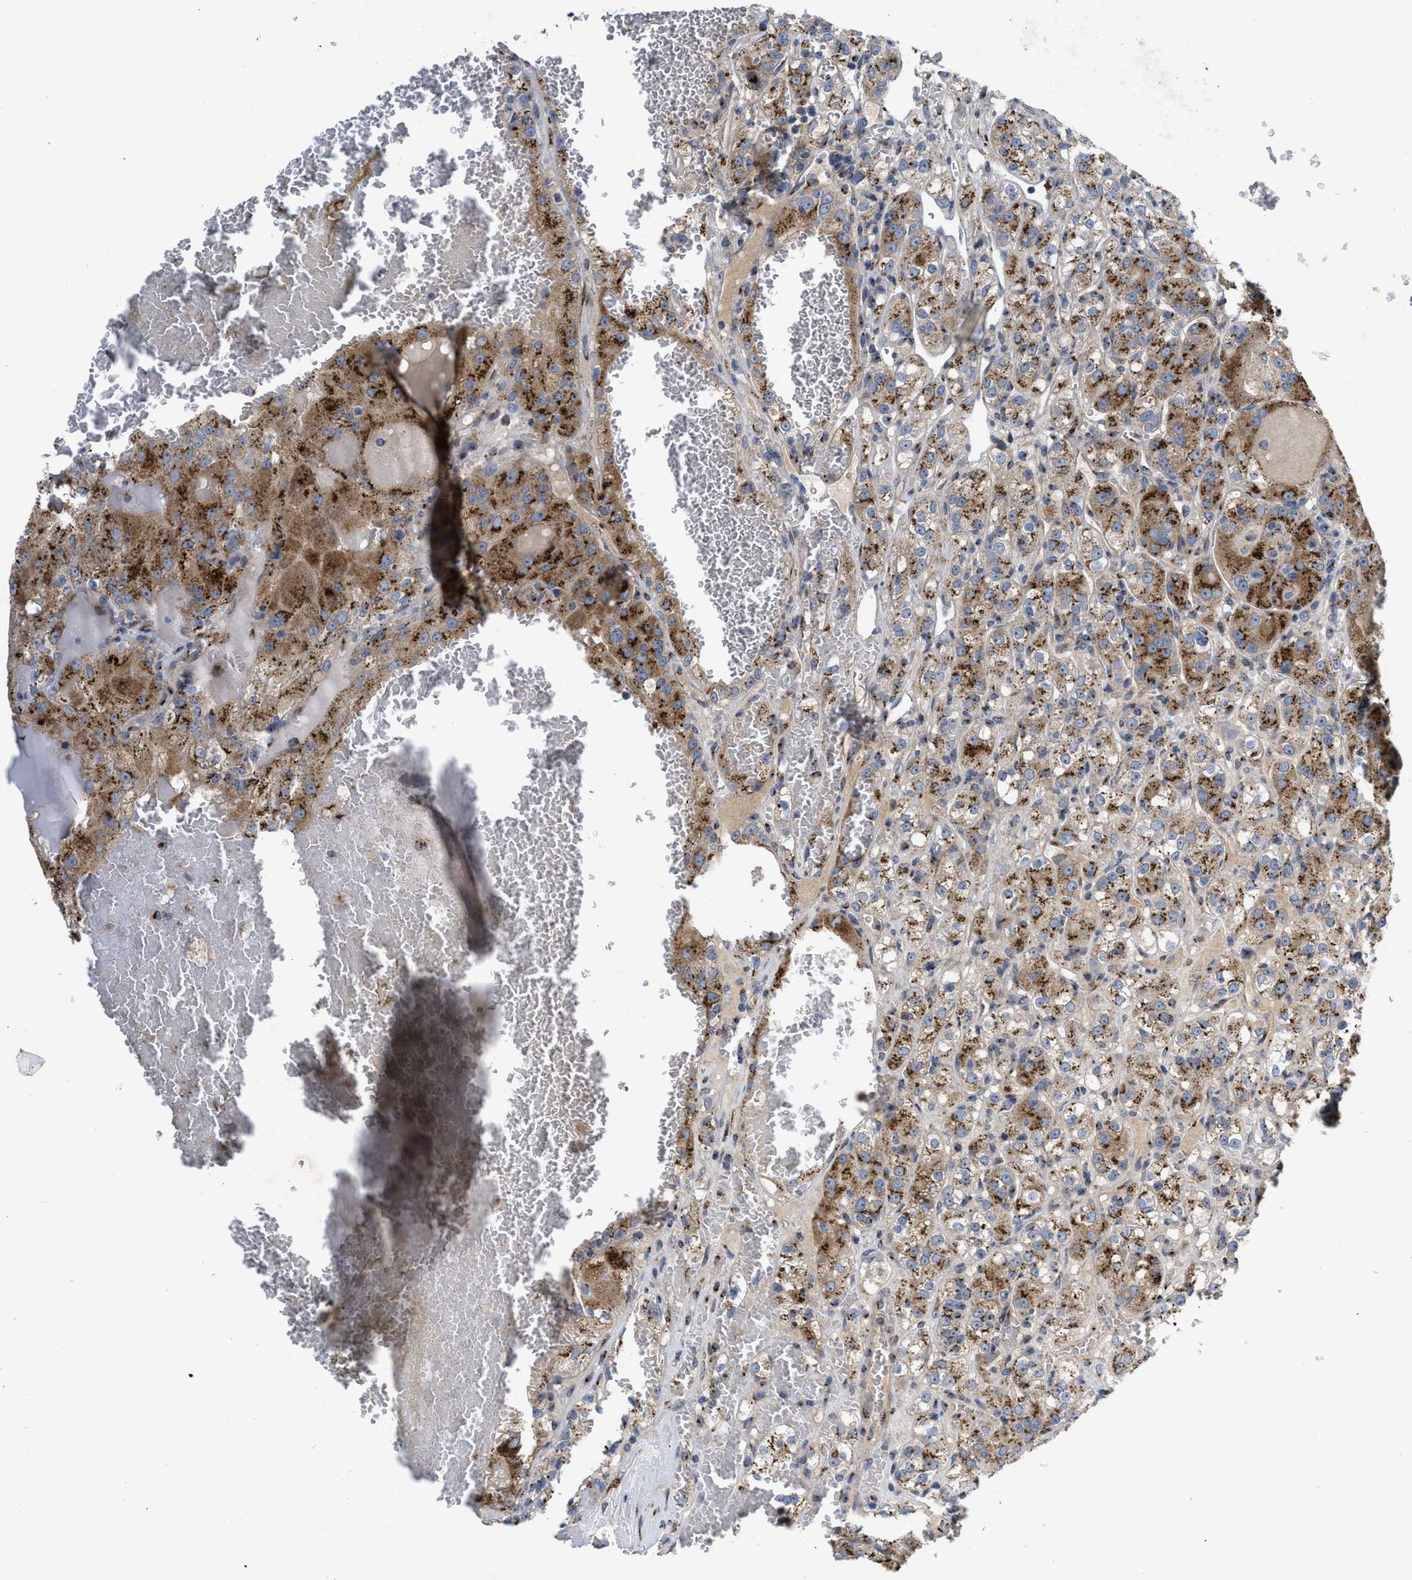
{"staining": {"intensity": "moderate", "quantity": ">75%", "location": "cytoplasmic/membranous"}, "tissue": "renal cancer", "cell_type": "Tumor cells", "image_type": "cancer", "snomed": [{"axis": "morphology", "description": "Normal tissue, NOS"}, {"axis": "morphology", "description": "Adenocarcinoma, NOS"}, {"axis": "topography", "description": "Kidney"}], "caption": "Immunohistochemical staining of renal cancer (adenocarcinoma) reveals medium levels of moderate cytoplasmic/membranous expression in approximately >75% of tumor cells. Nuclei are stained in blue.", "gene": "ZNF70", "patient": {"sex": "male", "age": 61}}